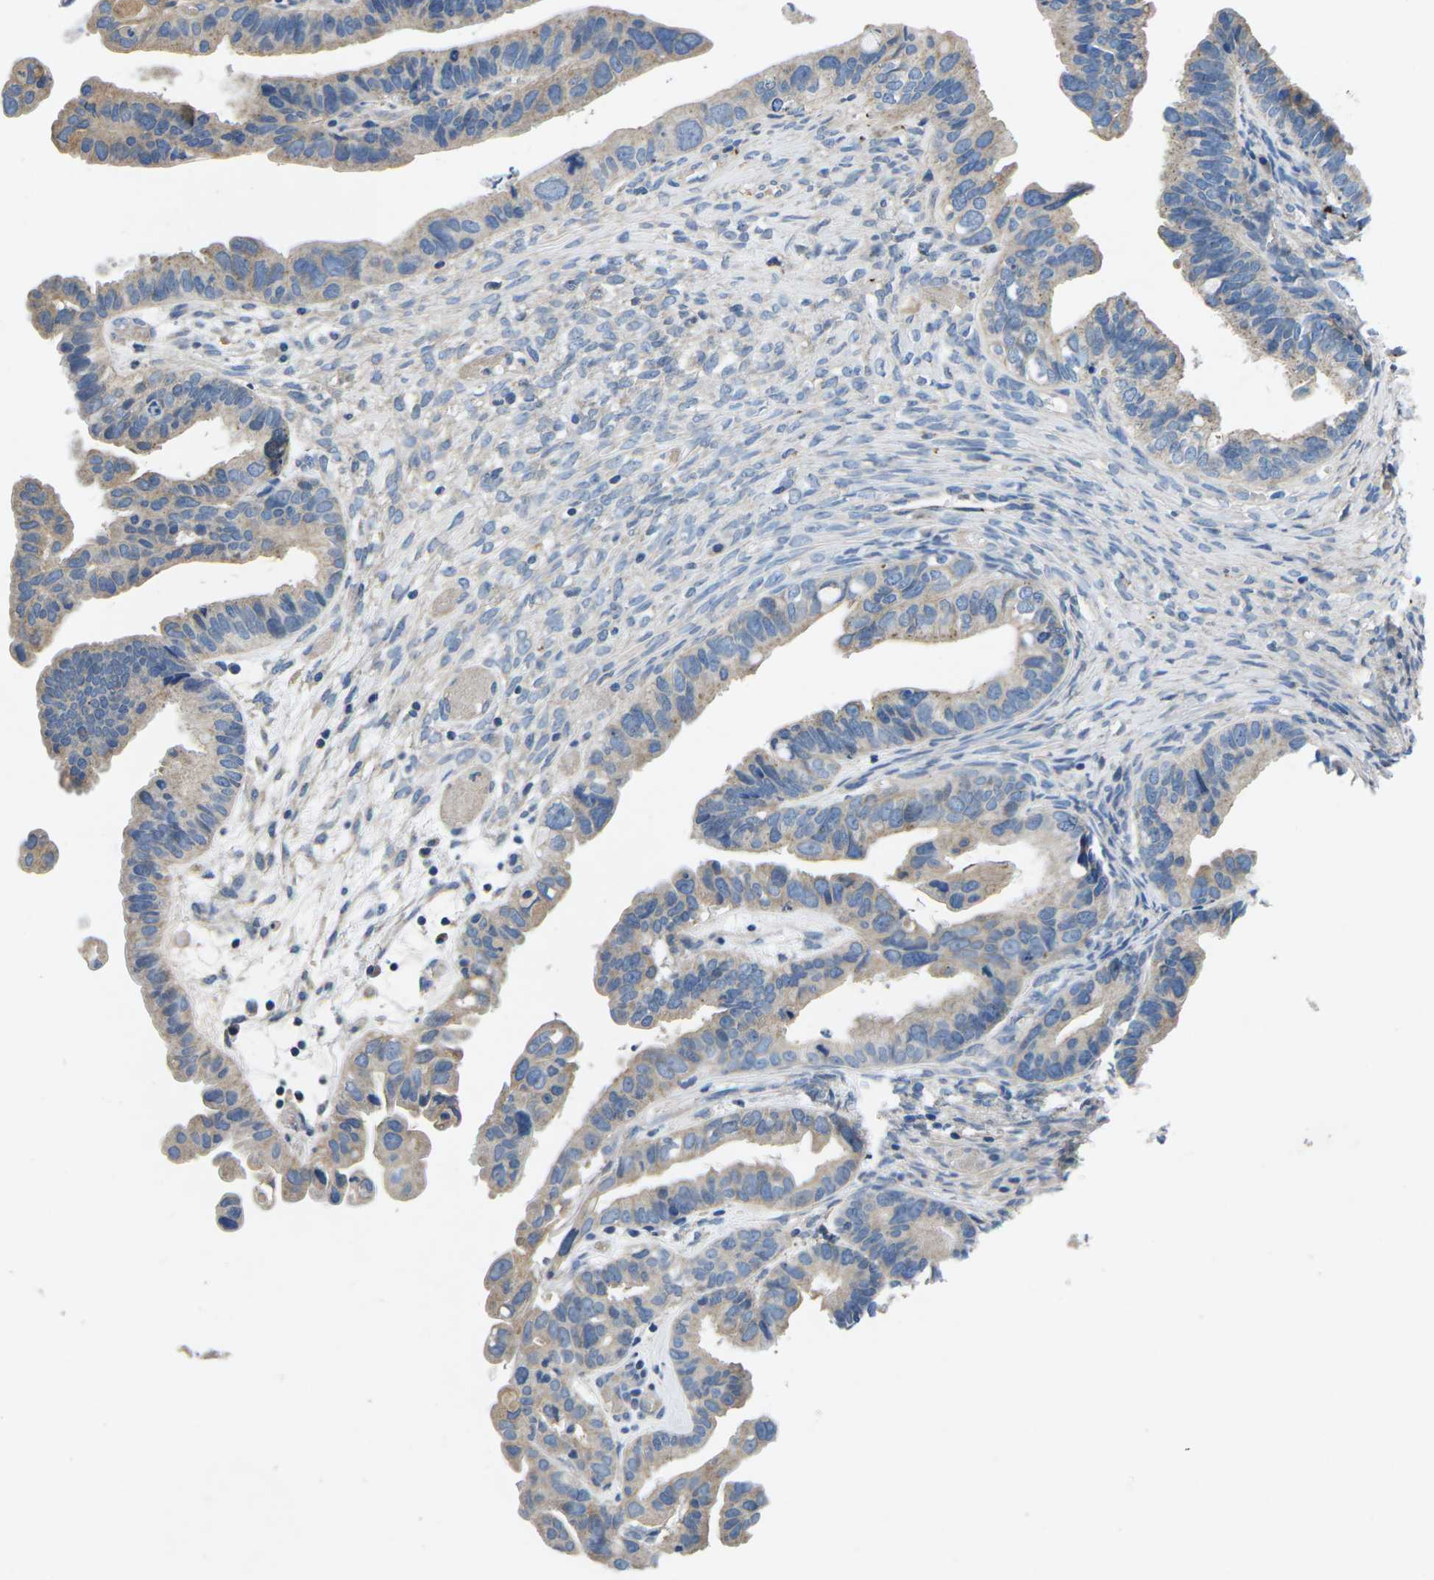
{"staining": {"intensity": "weak", "quantity": ">75%", "location": "cytoplasmic/membranous"}, "tissue": "ovarian cancer", "cell_type": "Tumor cells", "image_type": "cancer", "snomed": [{"axis": "morphology", "description": "Cystadenocarcinoma, serous, NOS"}, {"axis": "topography", "description": "Ovary"}], "caption": "The micrograph displays staining of ovarian cancer, revealing weak cytoplasmic/membranous protein staining (brown color) within tumor cells. The staining is performed using DAB brown chromogen to label protein expression. The nuclei are counter-stained blue using hematoxylin.", "gene": "PDCD6IP", "patient": {"sex": "female", "age": 56}}